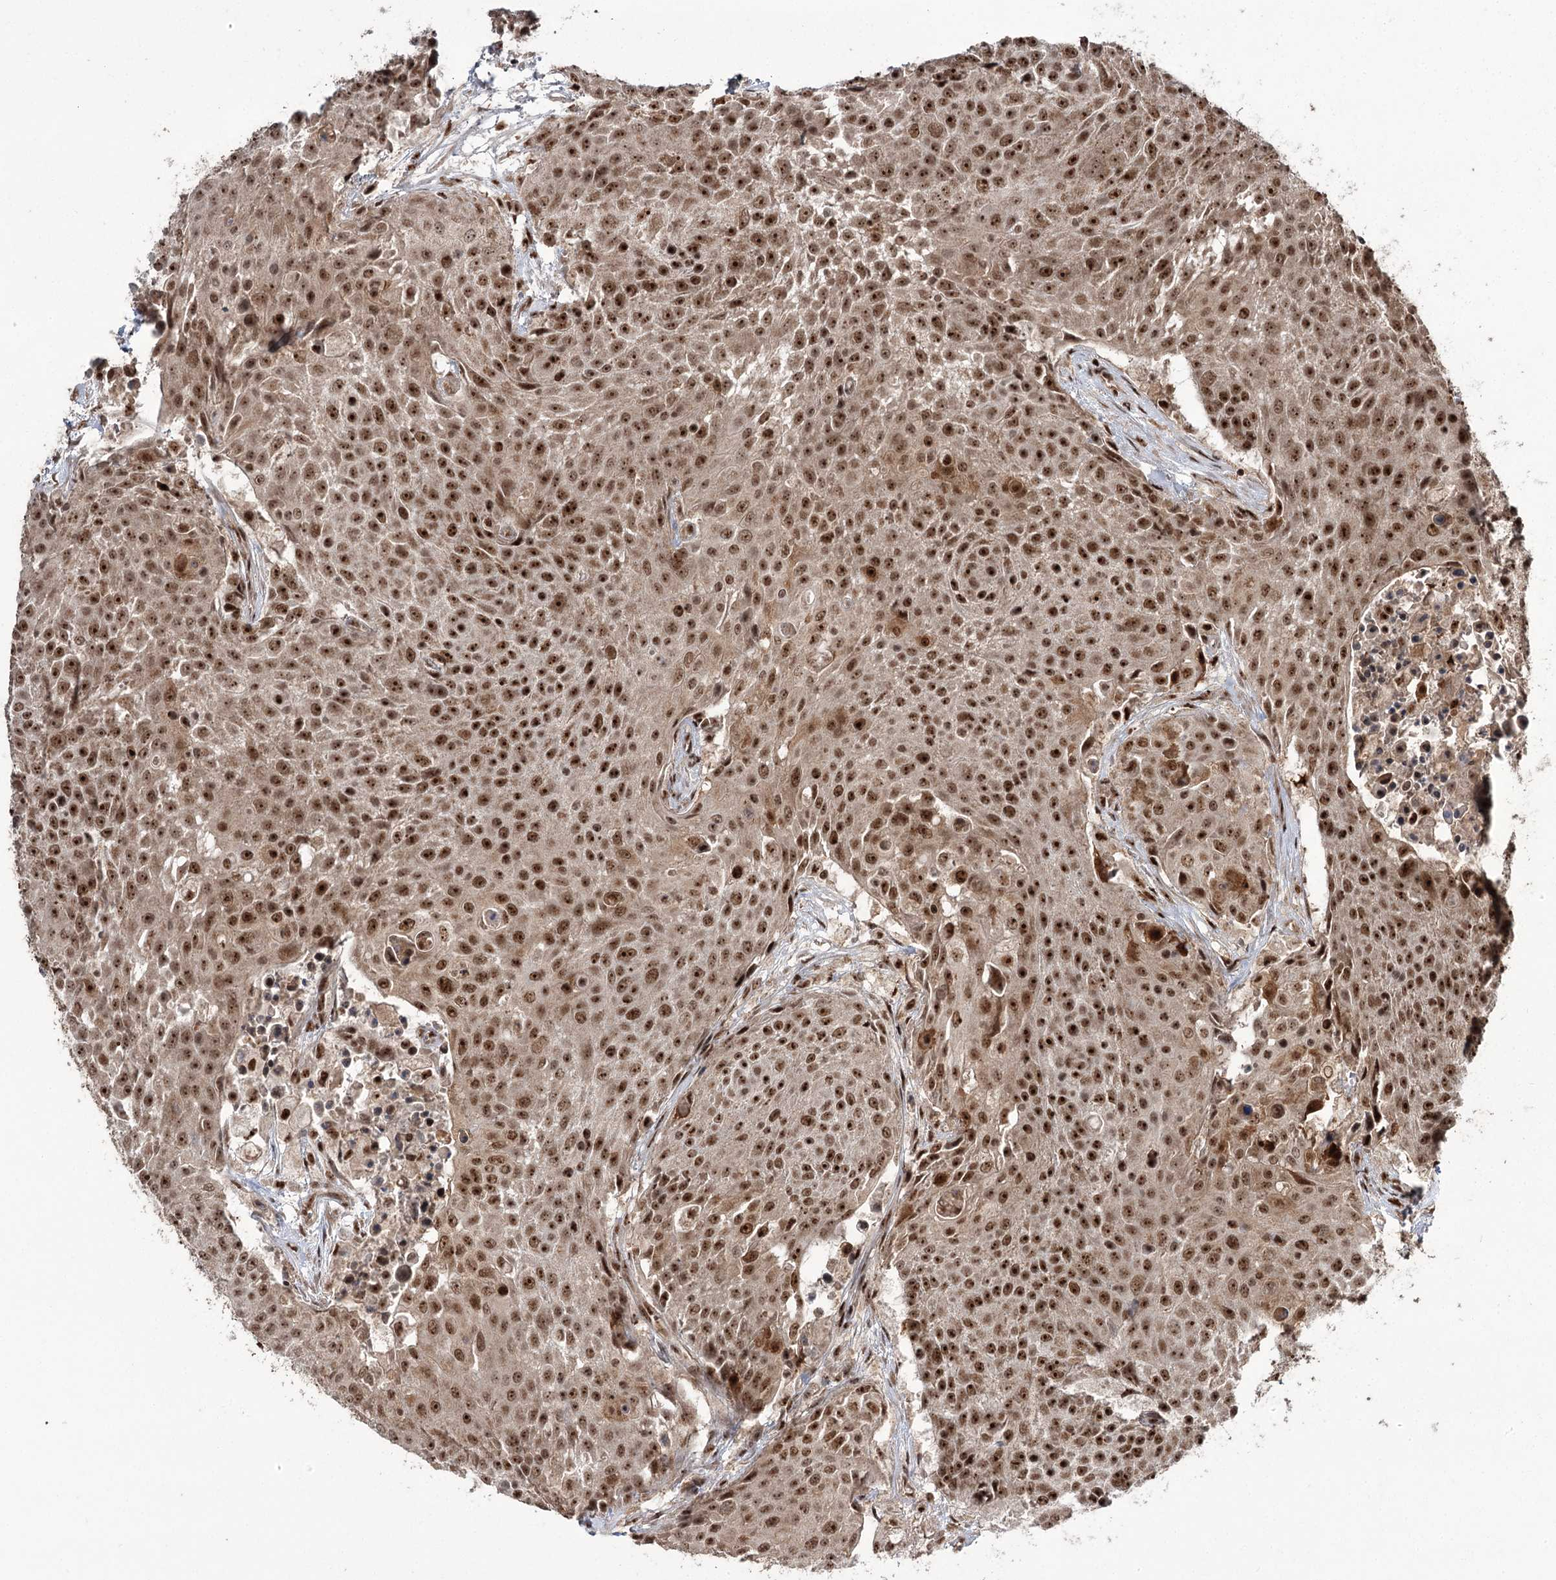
{"staining": {"intensity": "strong", "quantity": ">75%", "location": "nuclear"}, "tissue": "urothelial cancer", "cell_type": "Tumor cells", "image_type": "cancer", "snomed": [{"axis": "morphology", "description": "Urothelial carcinoma, High grade"}, {"axis": "topography", "description": "Urinary bladder"}], "caption": "Urothelial cancer tissue exhibits strong nuclear expression in about >75% of tumor cells, visualized by immunohistochemistry. (brown staining indicates protein expression, while blue staining denotes nuclei).", "gene": "ERCC3", "patient": {"sex": "female", "age": 63}}